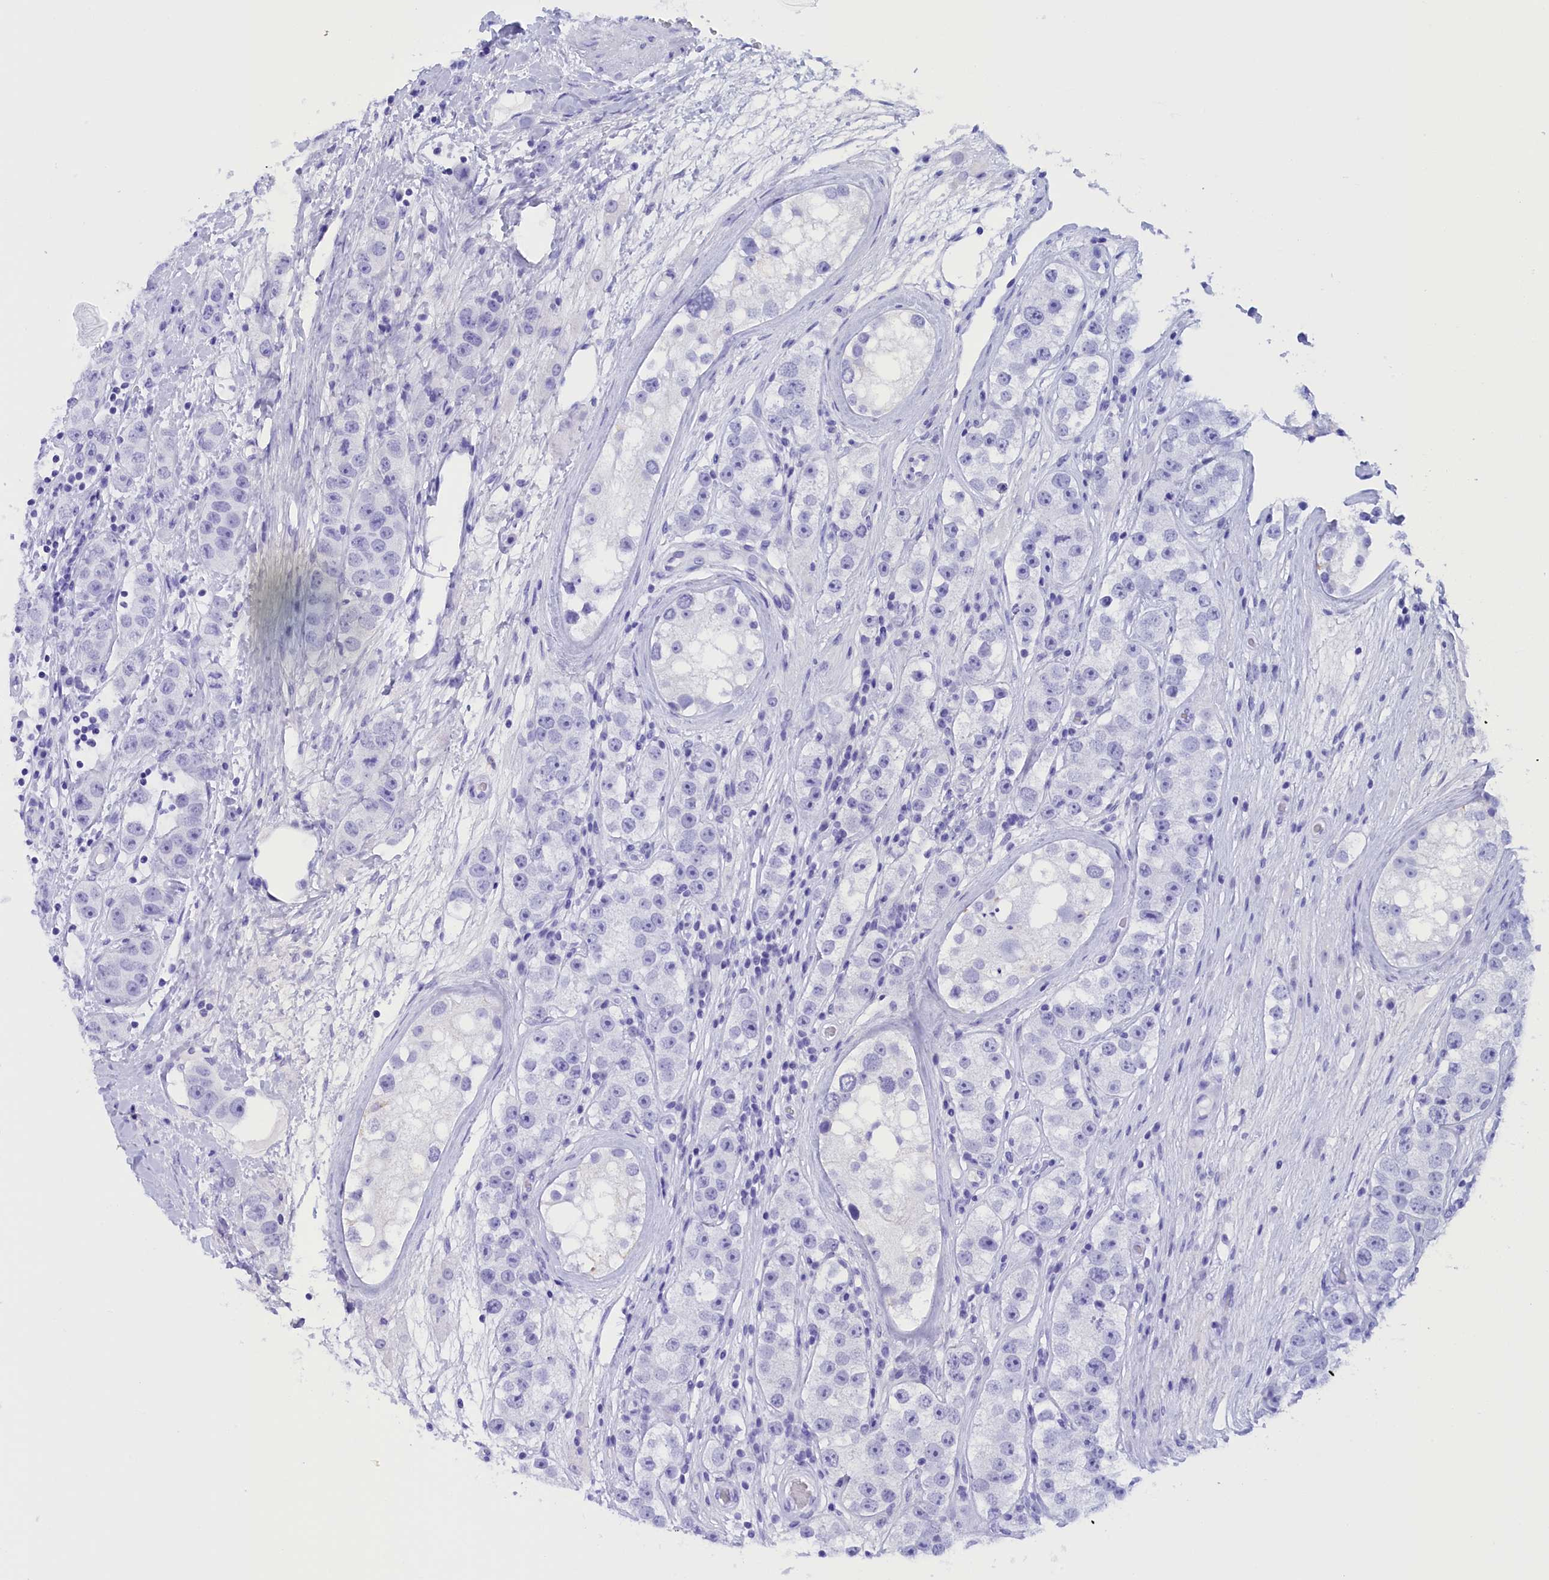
{"staining": {"intensity": "negative", "quantity": "none", "location": "none"}, "tissue": "testis cancer", "cell_type": "Tumor cells", "image_type": "cancer", "snomed": [{"axis": "morphology", "description": "Seminoma, NOS"}, {"axis": "topography", "description": "Testis"}], "caption": "The image exhibits no significant staining in tumor cells of seminoma (testis).", "gene": "BRI3", "patient": {"sex": "male", "age": 28}}